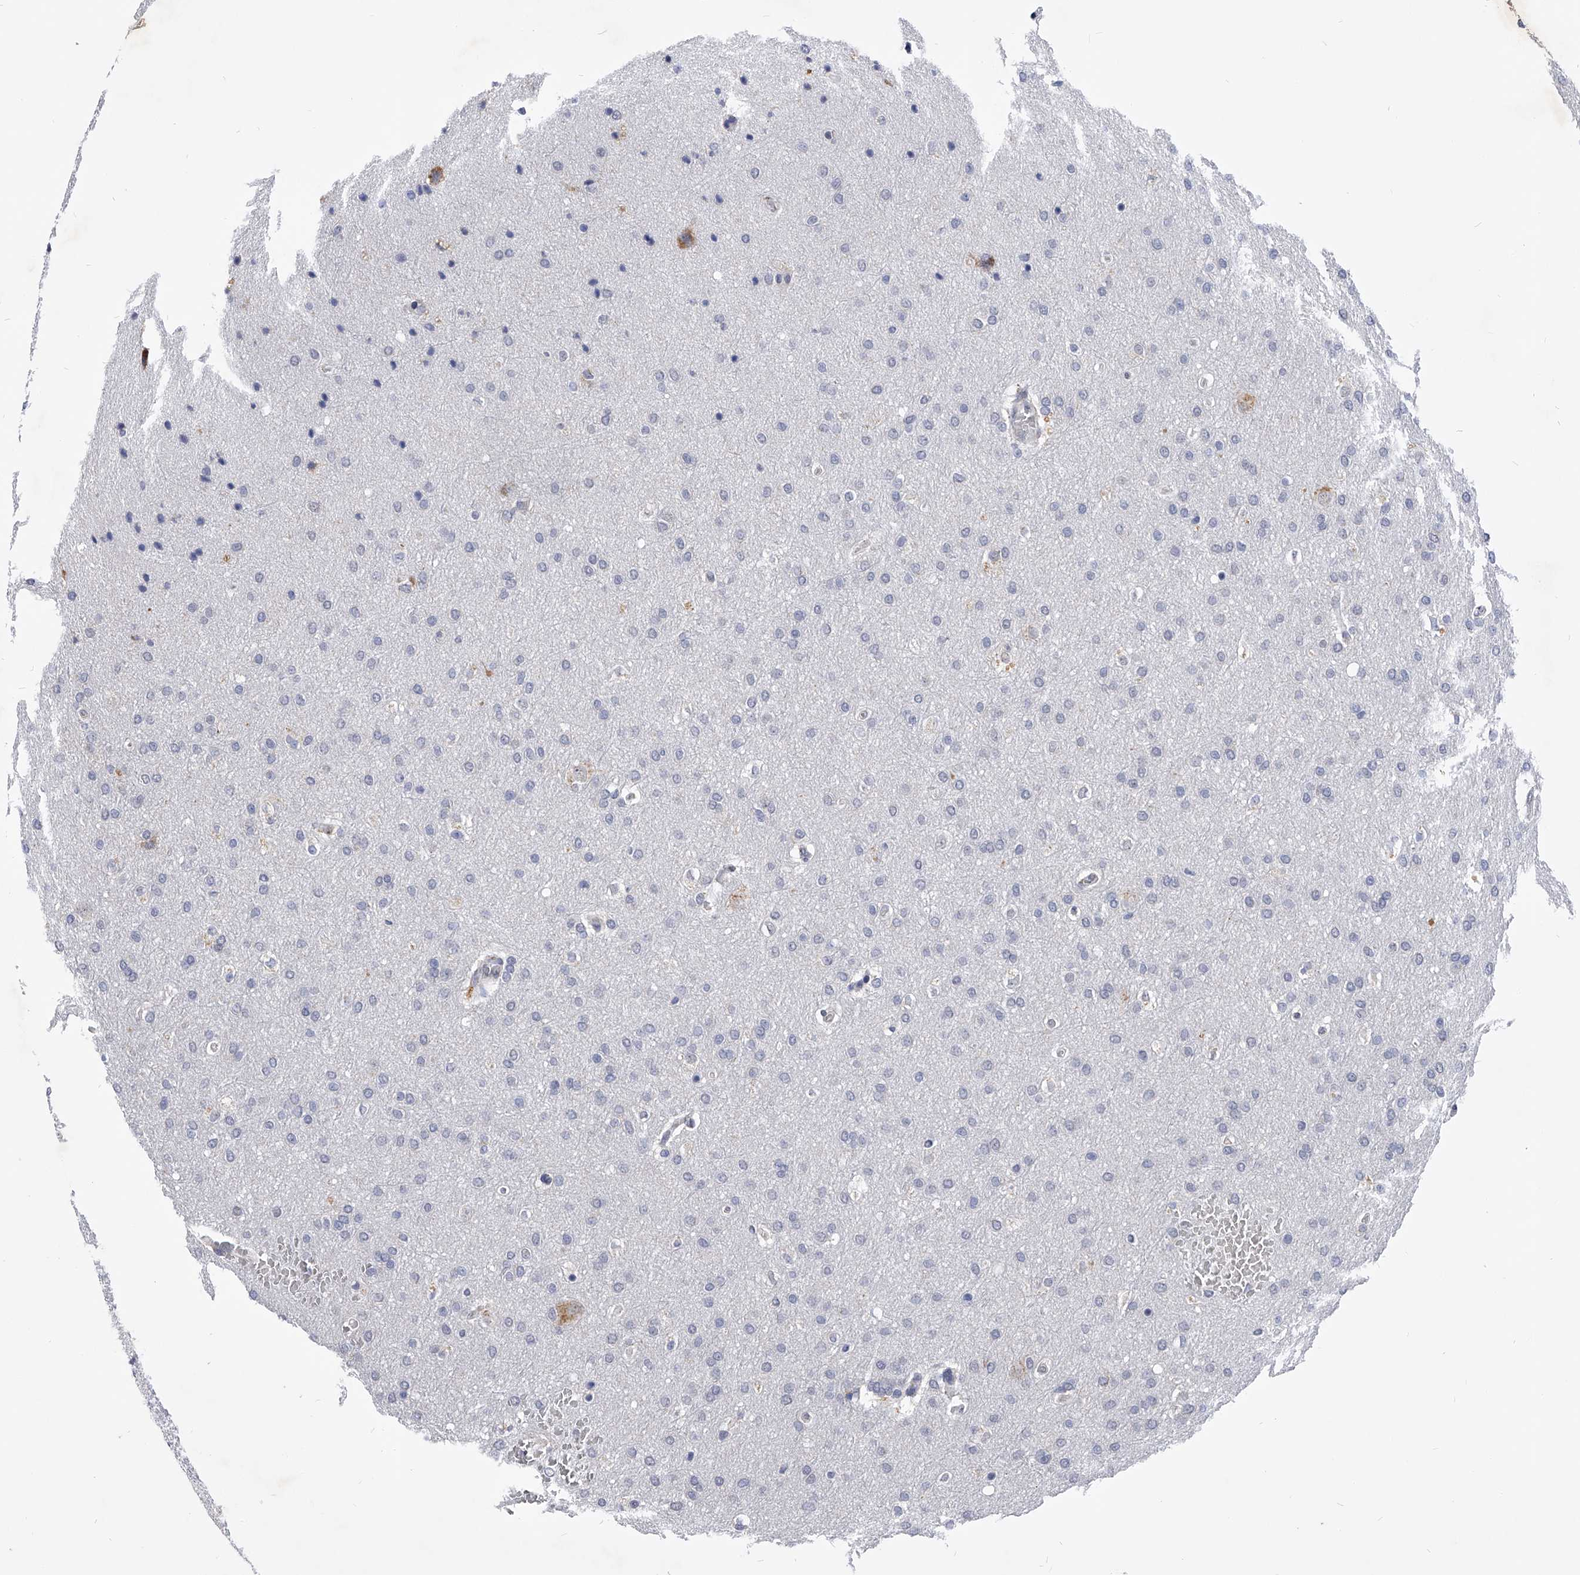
{"staining": {"intensity": "negative", "quantity": "none", "location": "none"}, "tissue": "glioma", "cell_type": "Tumor cells", "image_type": "cancer", "snomed": [{"axis": "morphology", "description": "Glioma, malignant, Low grade"}, {"axis": "topography", "description": "Brain"}], "caption": "Protein analysis of malignant low-grade glioma shows no significant staining in tumor cells.", "gene": "ZNF529", "patient": {"sex": "female", "age": 37}}